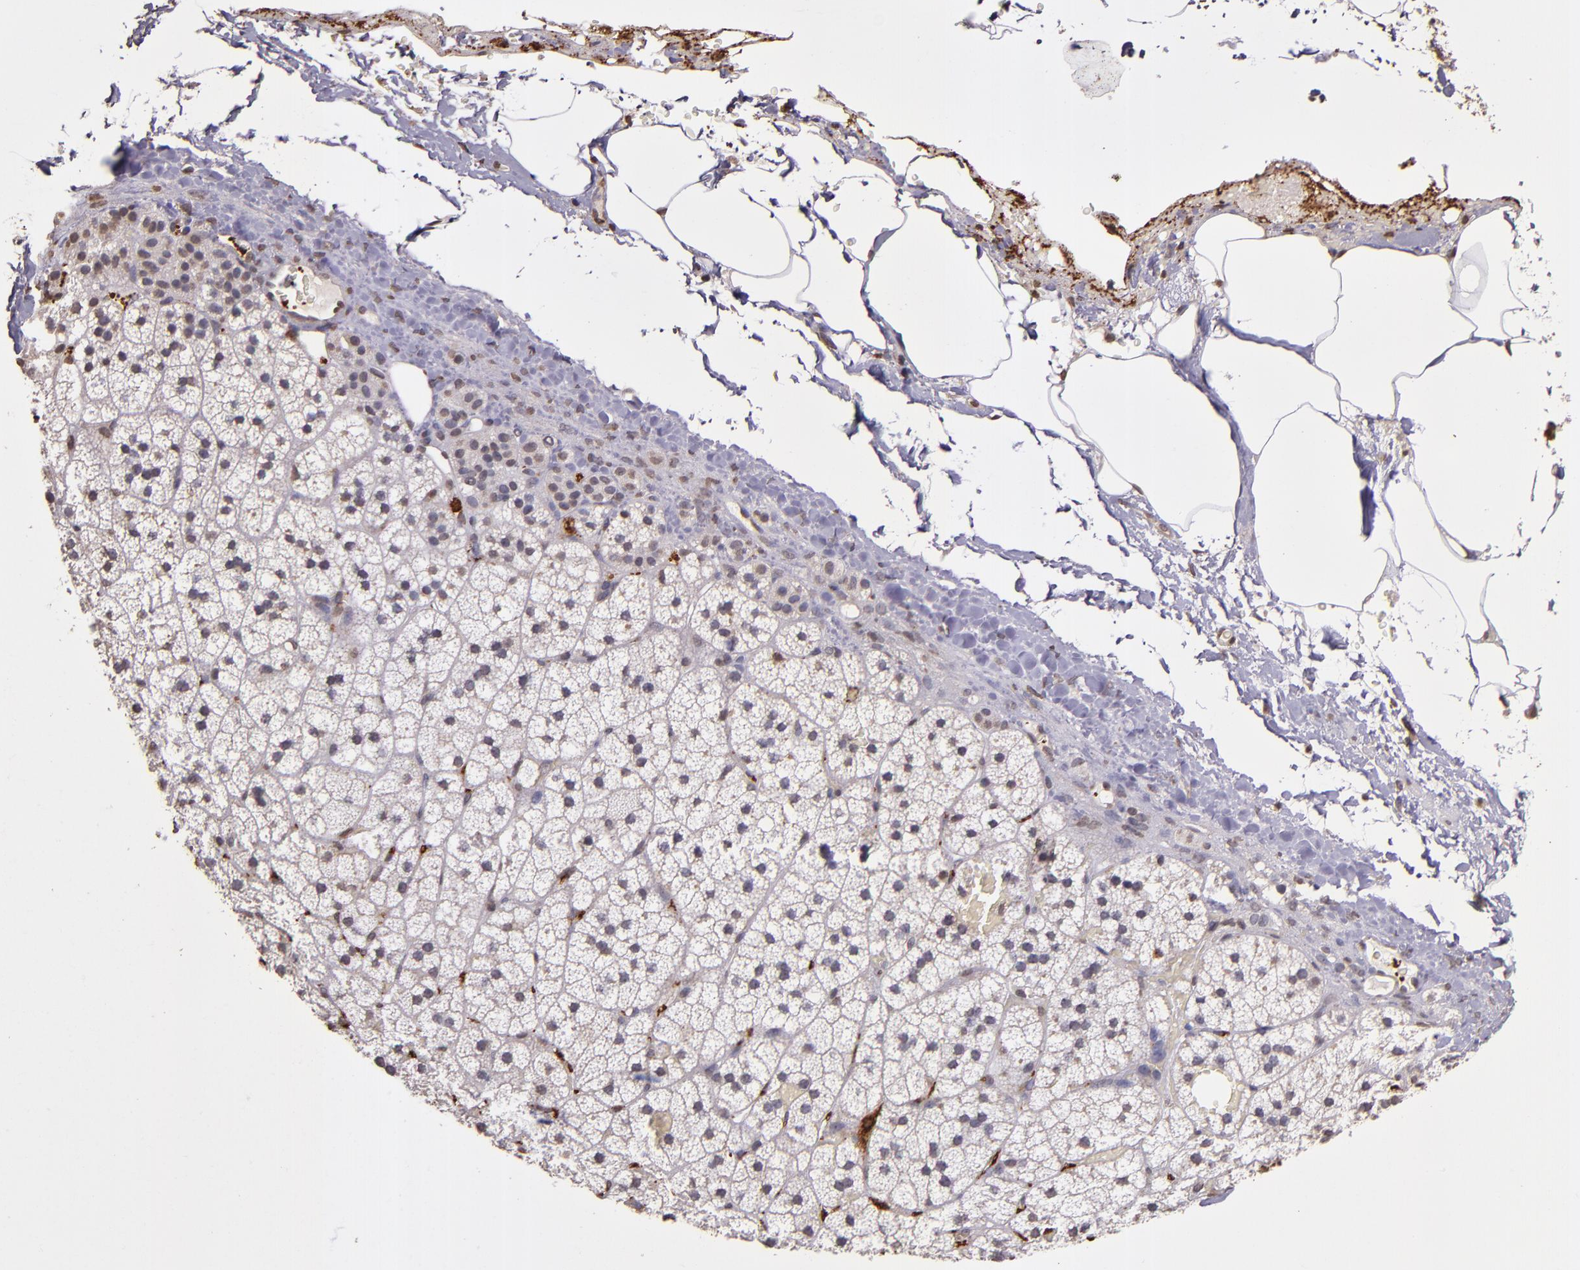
{"staining": {"intensity": "negative", "quantity": "none", "location": "none"}, "tissue": "adrenal gland", "cell_type": "Glandular cells", "image_type": "normal", "snomed": [{"axis": "morphology", "description": "Normal tissue, NOS"}, {"axis": "topography", "description": "Adrenal gland"}], "caption": "Glandular cells are negative for brown protein staining in benign adrenal gland. (Immunohistochemistry, brightfield microscopy, high magnification).", "gene": "SLC2A3", "patient": {"sex": "male", "age": 35}}